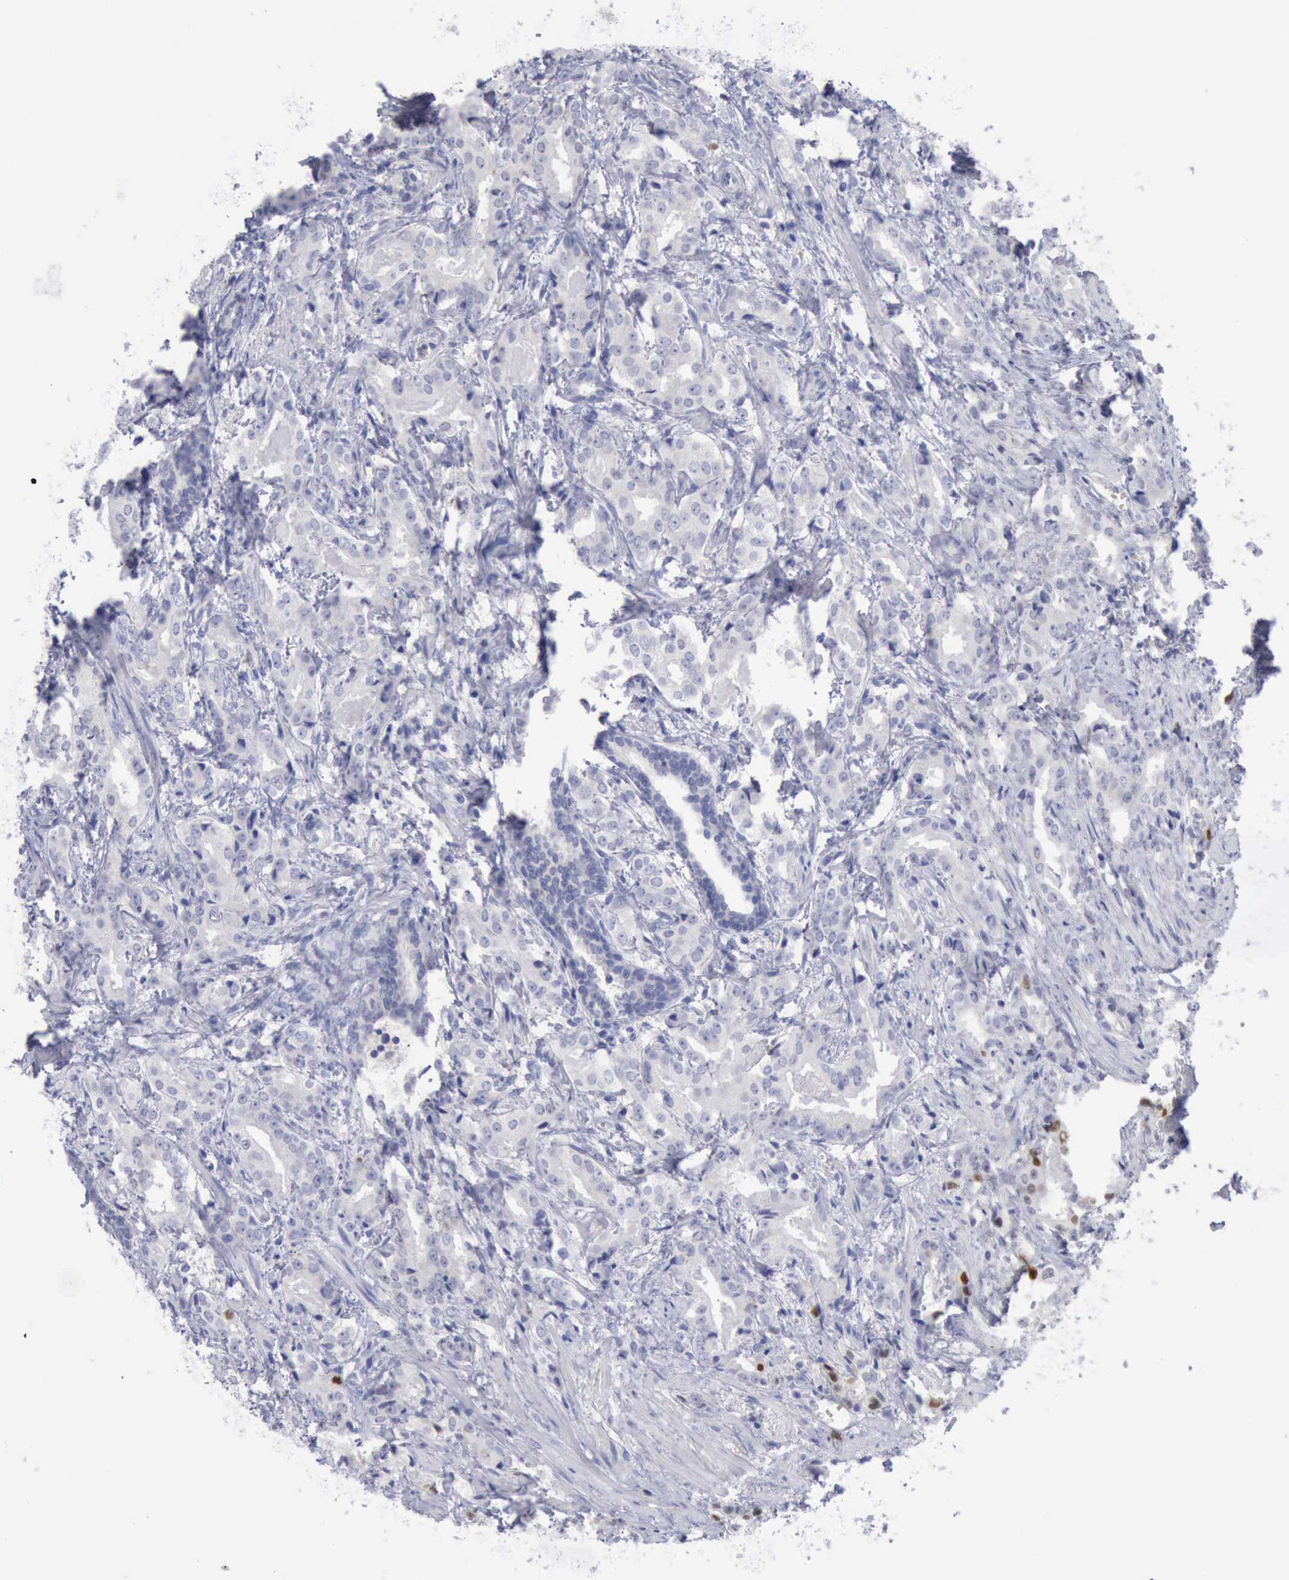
{"staining": {"intensity": "negative", "quantity": "none", "location": "none"}, "tissue": "prostate cancer", "cell_type": "Tumor cells", "image_type": "cancer", "snomed": [{"axis": "morphology", "description": "Adenocarcinoma, Medium grade"}, {"axis": "topography", "description": "Prostate"}], "caption": "Prostate adenocarcinoma (medium-grade) was stained to show a protein in brown. There is no significant expression in tumor cells.", "gene": "SATB2", "patient": {"sex": "male", "age": 64}}